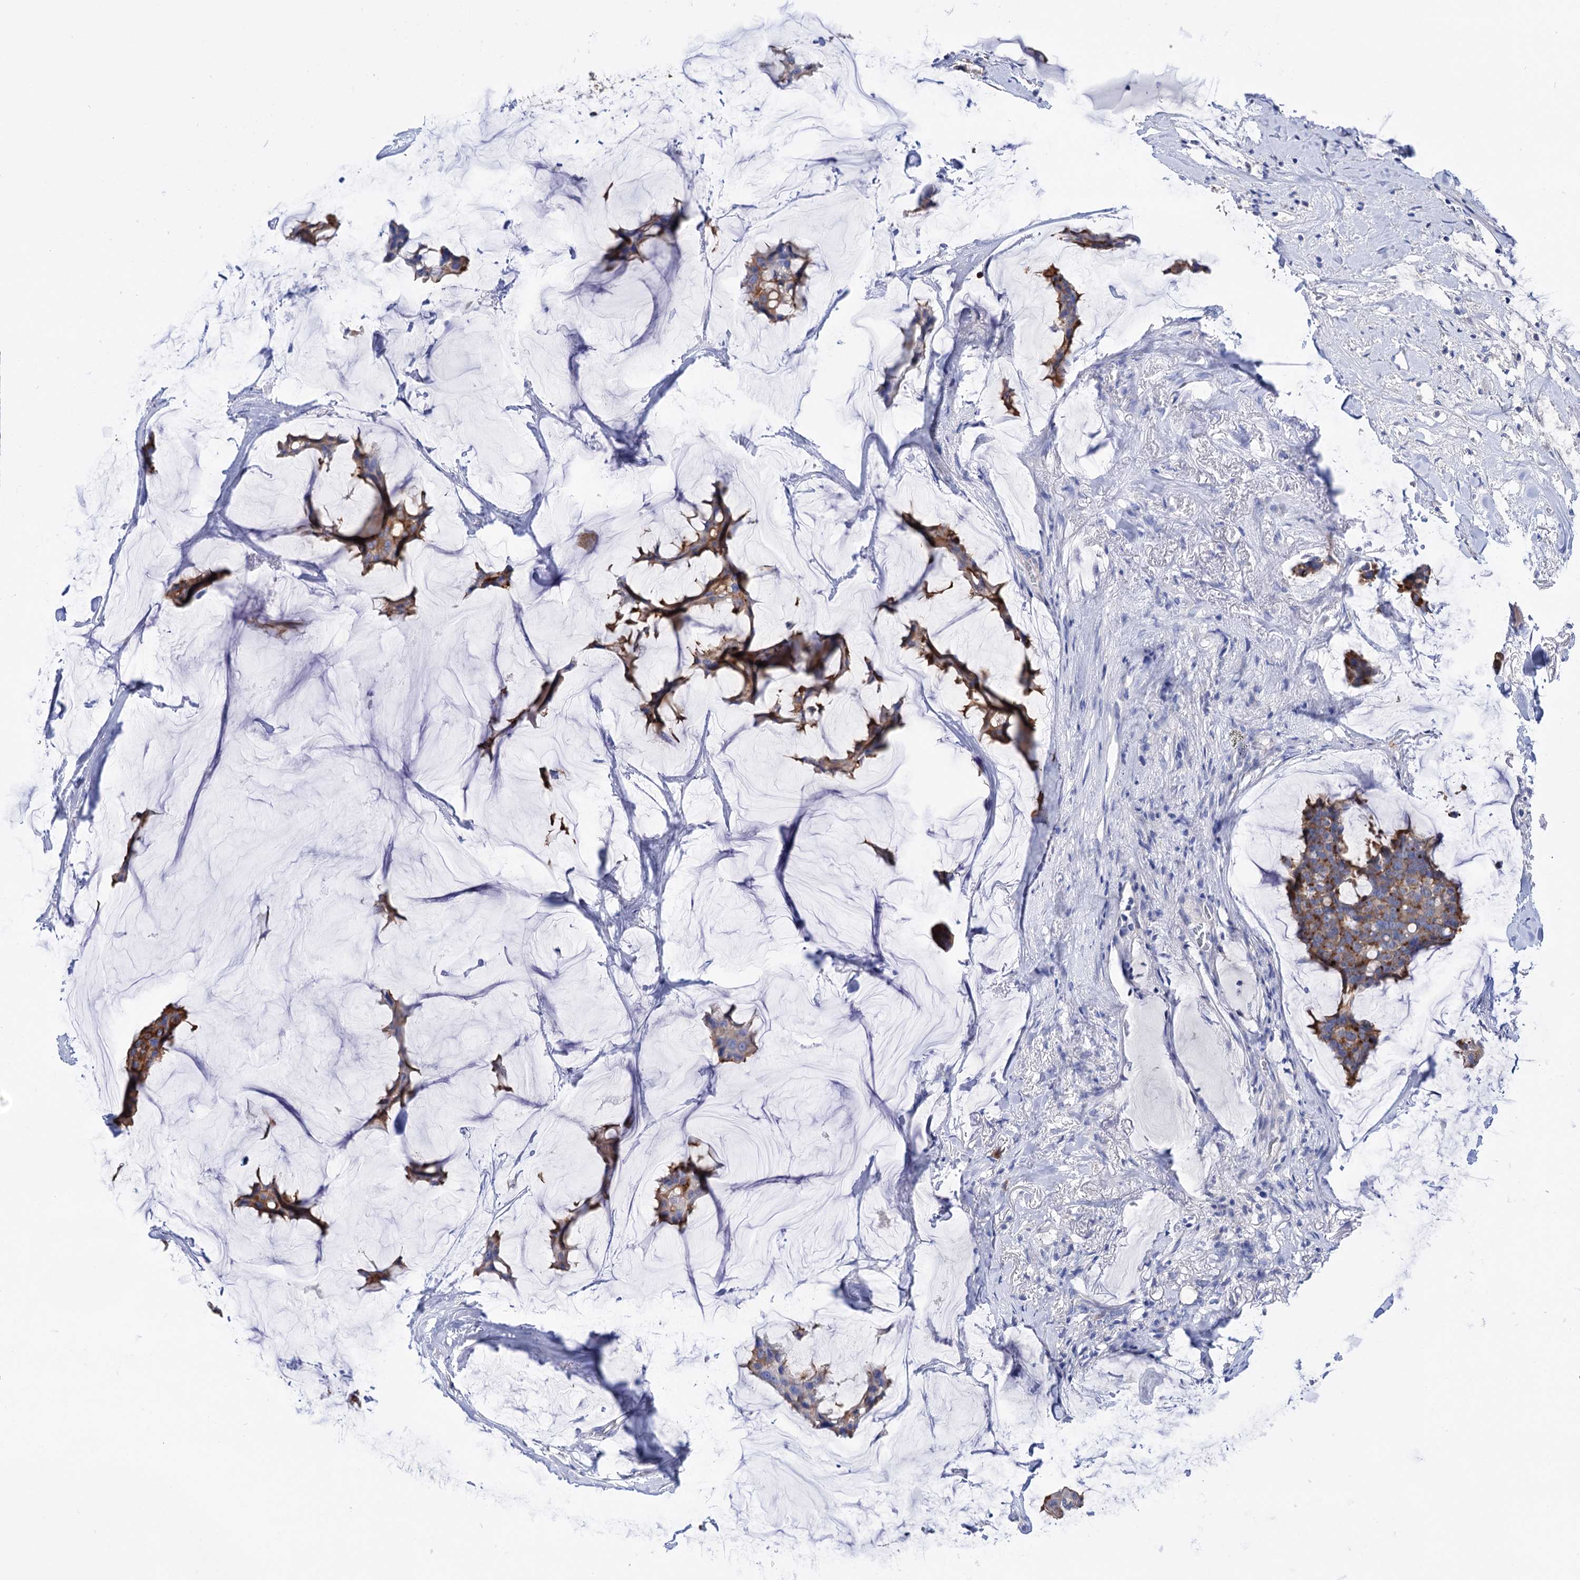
{"staining": {"intensity": "moderate", "quantity": ">75%", "location": "cytoplasmic/membranous"}, "tissue": "breast cancer", "cell_type": "Tumor cells", "image_type": "cancer", "snomed": [{"axis": "morphology", "description": "Duct carcinoma"}, {"axis": "topography", "description": "Breast"}], "caption": "The histopathology image exhibits a brown stain indicating the presence of a protein in the cytoplasmic/membranous of tumor cells in breast intraductal carcinoma.", "gene": "BBS4", "patient": {"sex": "female", "age": 93}}